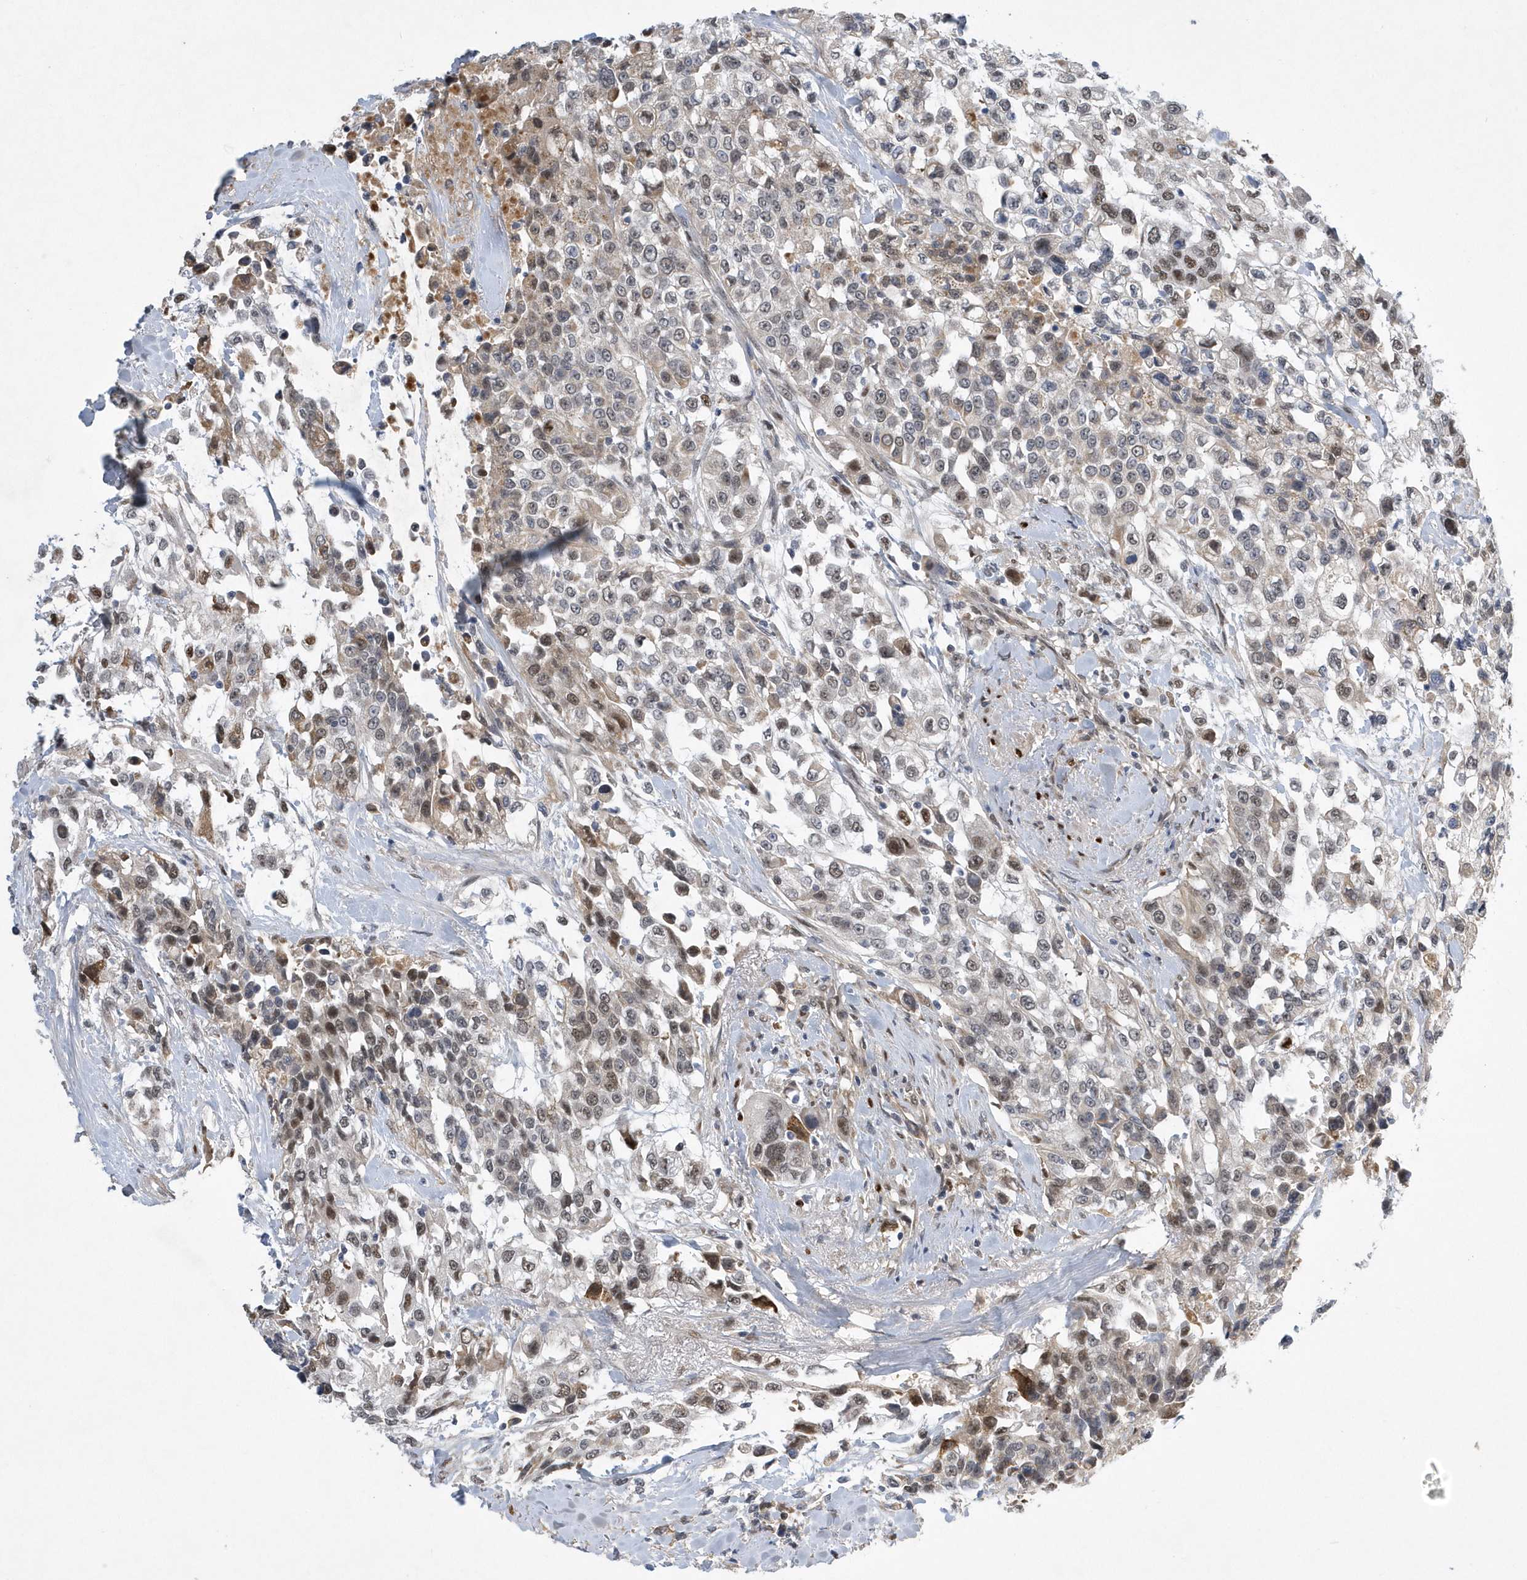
{"staining": {"intensity": "moderate", "quantity": "25%-75%", "location": "nuclear"}, "tissue": "urothelial cancer", "cell_type": "Tumor cells", "image_type": "cancer", "snomed": [{"axis": "morphology", "description": "Urothelial carcinoma, High grade"}, {"axis": "topography", "description": "Urinary bladder"}], "caption": "Immunohistochemistry (IHC) (DAB) staining of human urothelial cancer exhibits moderate nuclear protein staining in about 25%-75% of tumor cells.", "gene": "FAM217A", "patient": {"sex": "female", "age": 80}}